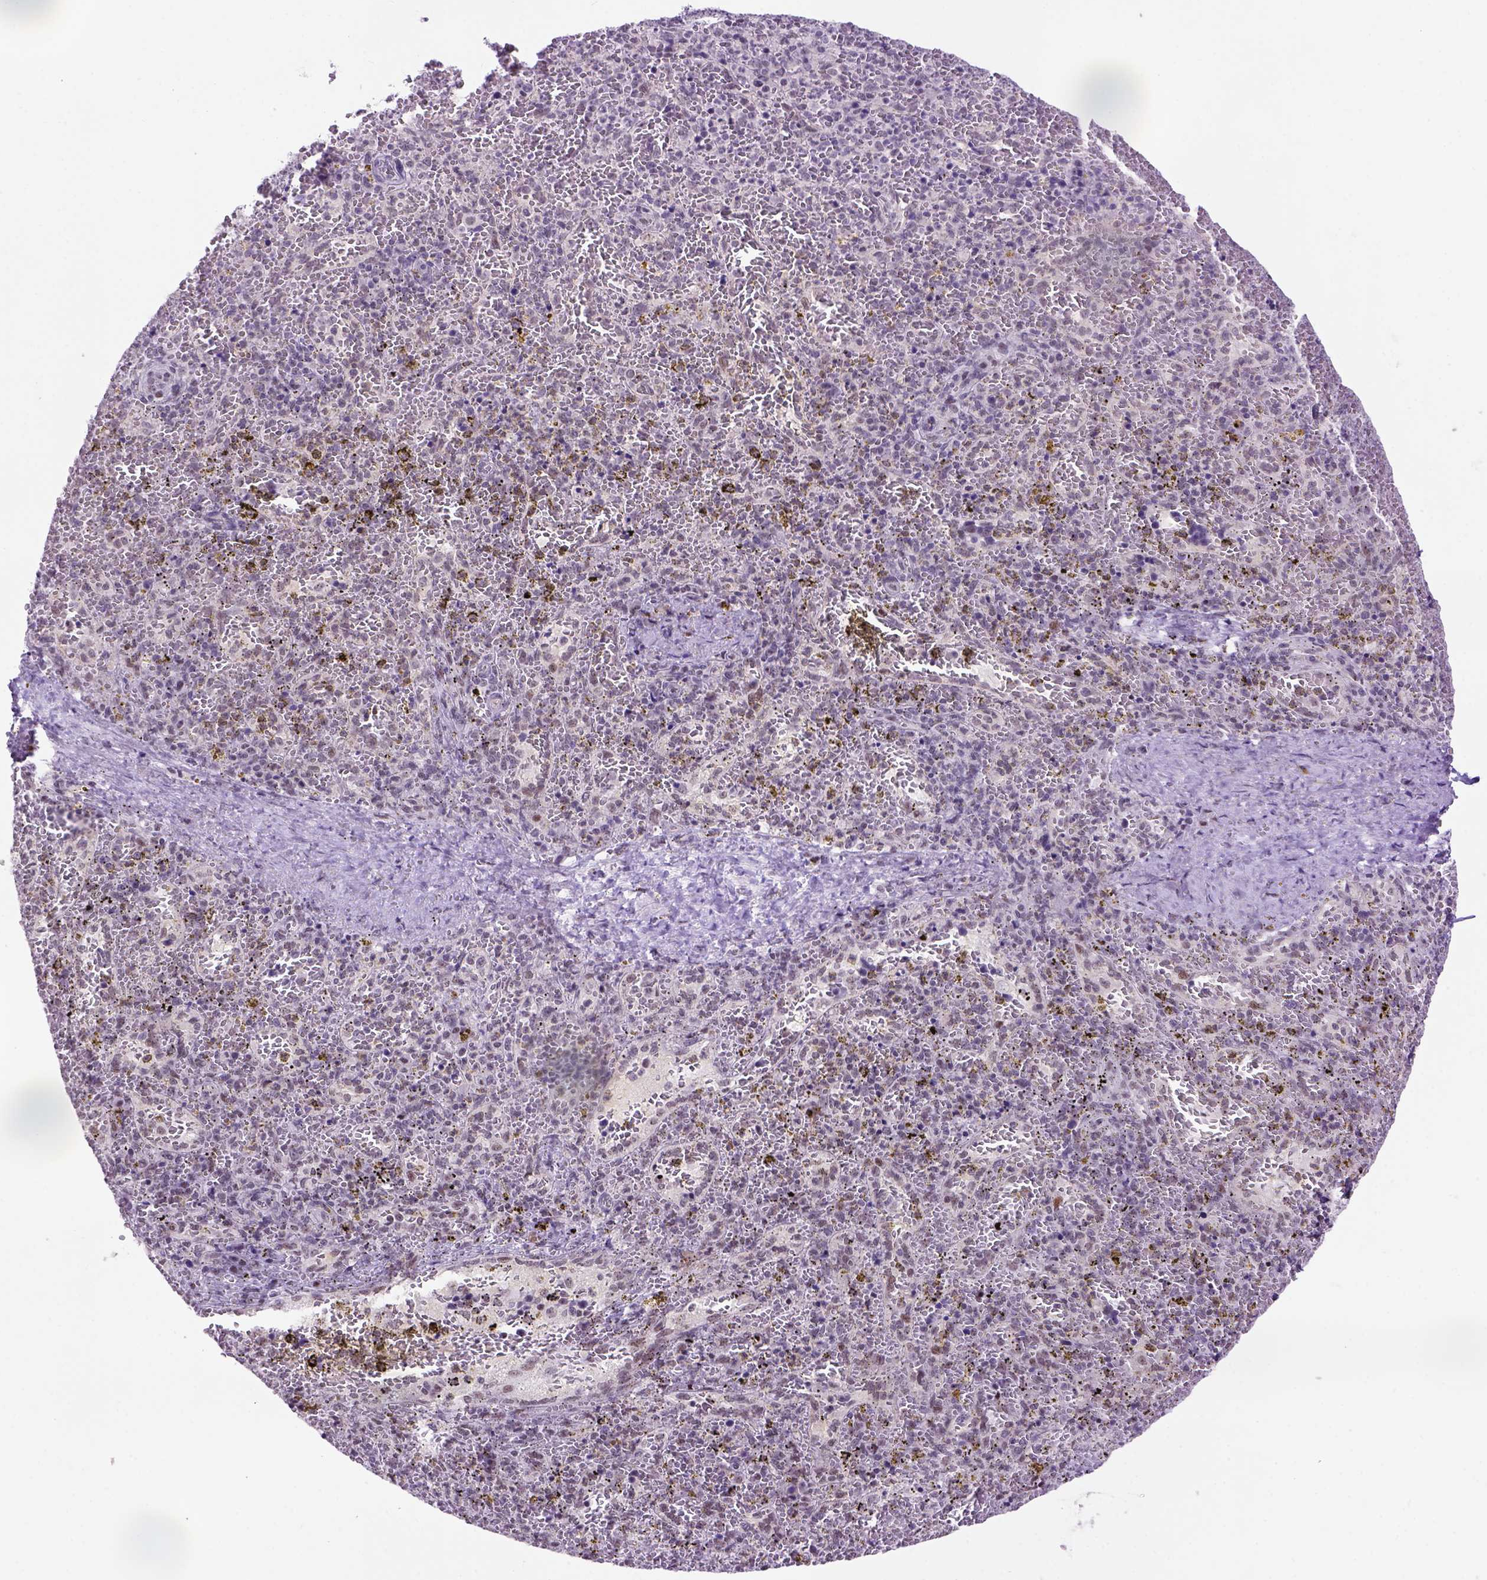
{"staining": {"intensity": "moderate", "quantity": "<25%", "location": "nuclear"}, "tissue": "spleen", "cell_type": "Cells in red pulp", "image_type": "normal", "snomed": [{"axis": "morphology", "description": "Normal tissue, NOS"}, {"axis": "topography", "description": "Spleen"}], "caption": "Benign spleen shows moderate nuclear staining in about <25% of cells in red pulp The staining was performed using DAB (3,3'-diaminobenzidine) to visualize the protein expression in brown, while the nuclei were stained in blue with hematoxylin (Magnification: 20x)..", "gene": "TBPL1", "patient": {"sex": "female", "age": 50}}